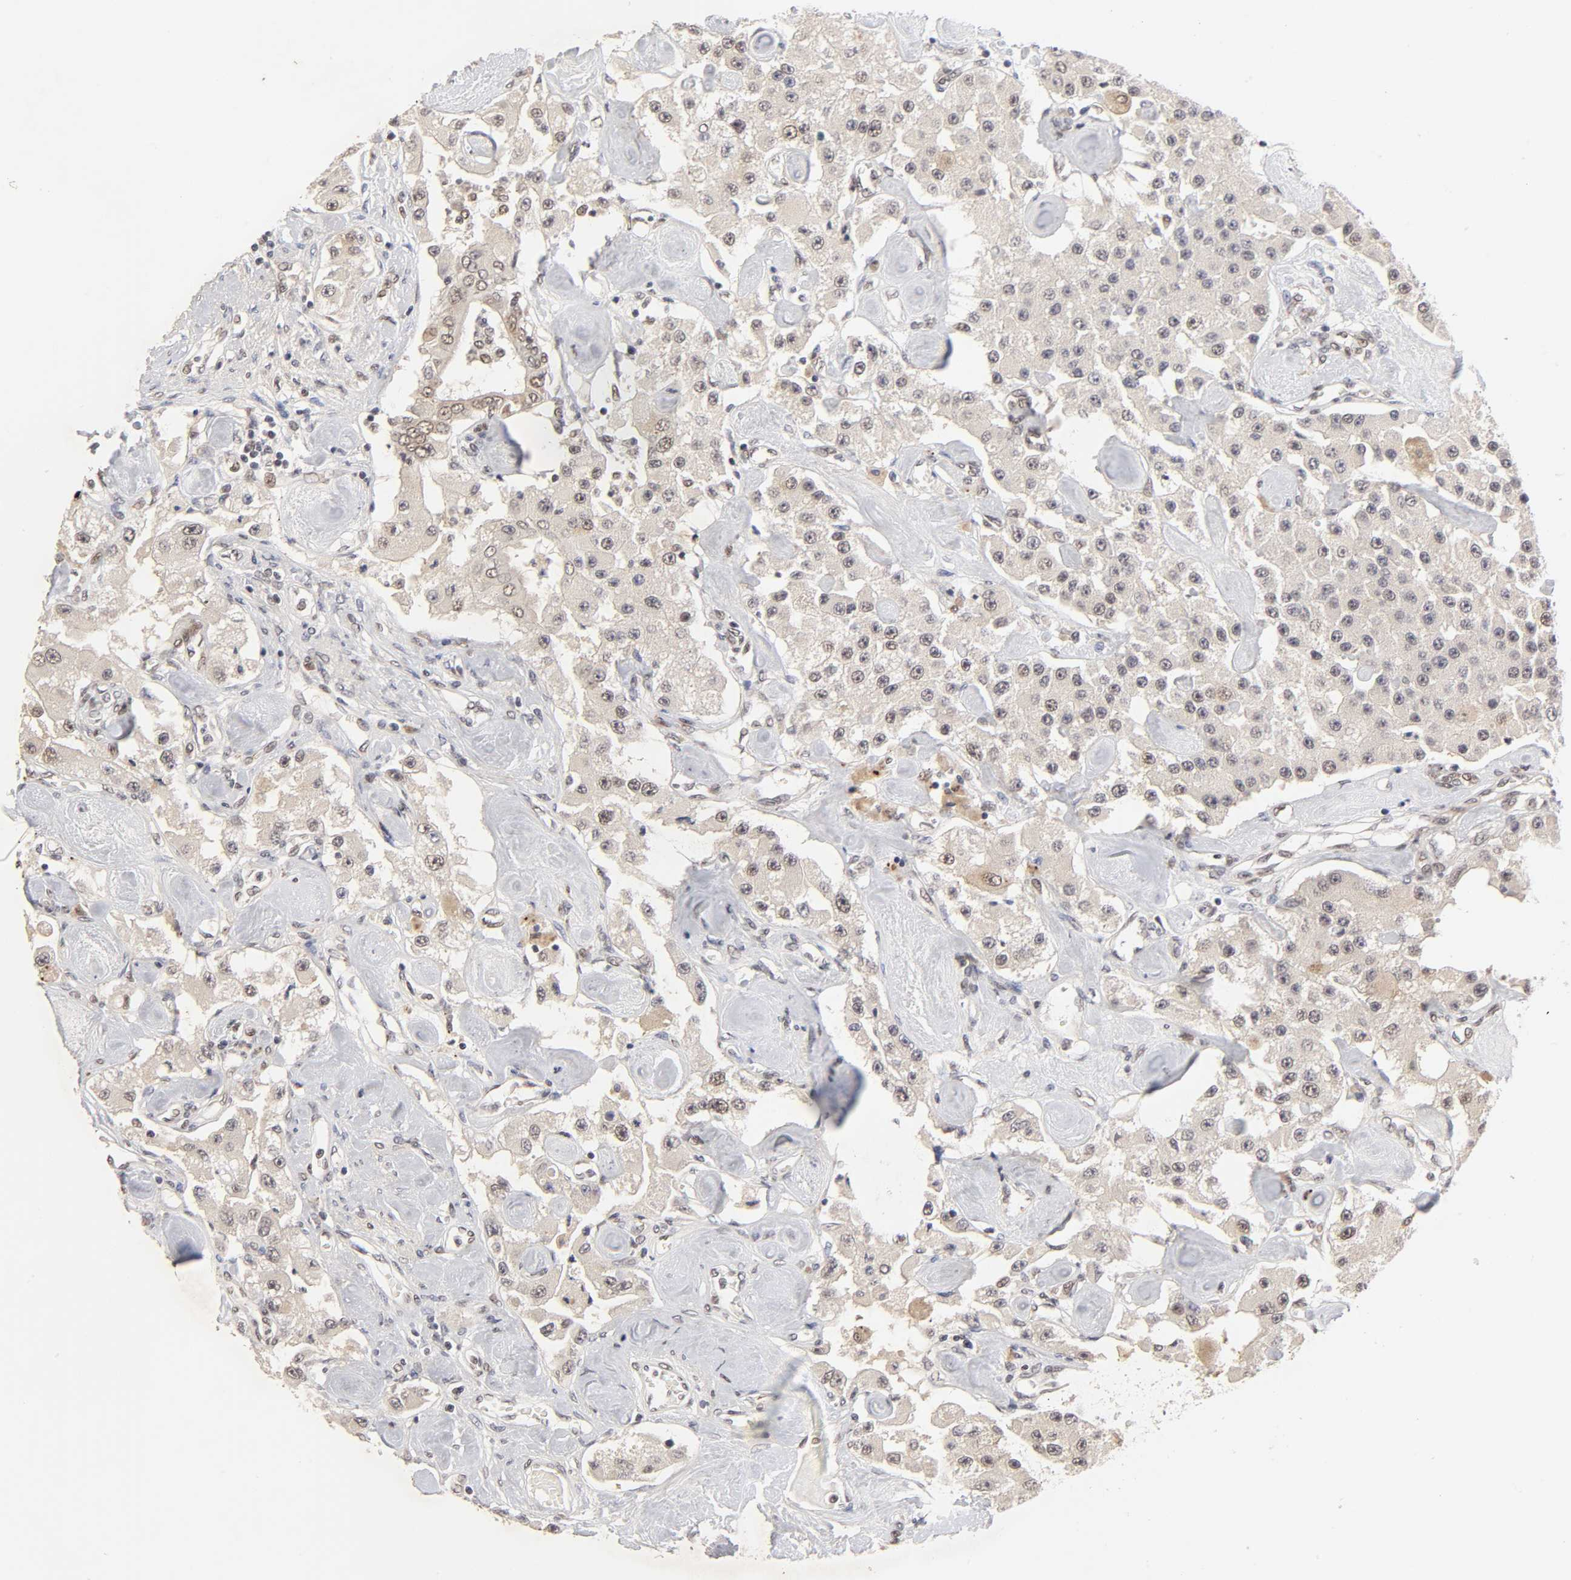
{"staining": {"intensity": "moderate", "quantity": "25%-75%", "location": "cytoplasmic/membranous,nuclear"}, "tissue": "carcinoid", "cell_type": "Tumor cells", "image_type": "cancer", "snomed": [{"axis": "morphology", "description": "Carcinoid, malignant, NOS"}, {"axis": "topography", "description": "Pancreas"}], "caption": "High-power microscopy captured an immunohistochemistry photomicrograph of carcinoid, revealing moderate cytoplasmic/membranous and nuclear staining in approximately 25%-75% of tumor cells. Nuclei are stained in blue.", "gene": "EP300", "patient": {"sex": "male", "age": 41}}